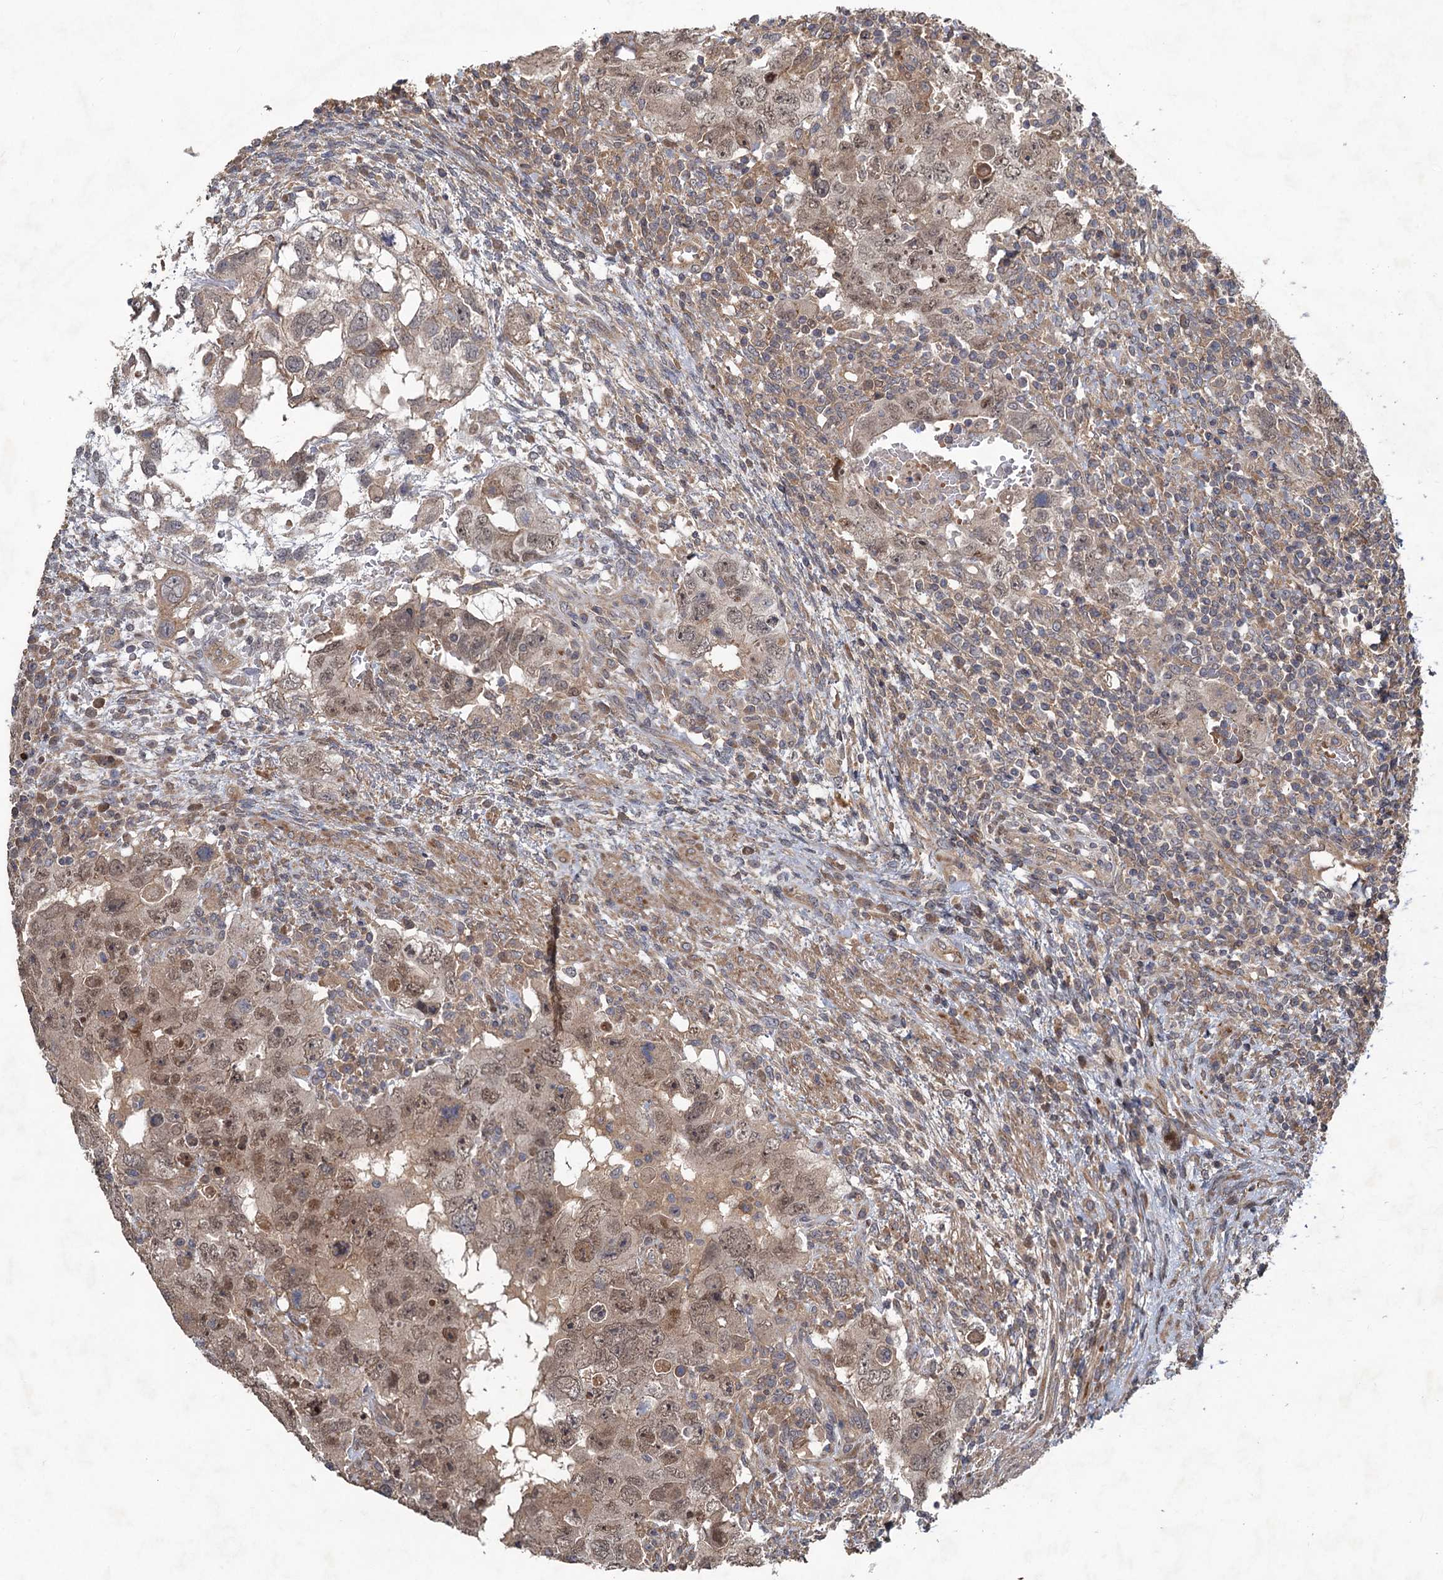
{"staining": {"intensity": "moderate", "quantity": ">75%", "location": "nuclear"}, "tissue": "testis cancer", "cell_type": "Tumor cells", "image_type": "cancer", "snomed": [{"axis": "morphology", "description": "Carcinoma, Embryonal, NOS"}, {"axis": "topography", "description": "Testis"}], "caption": "Immunohistochemical staining of human embryonal carcinoma (testis) displays moderate nuclear protein positivity in about >75% of tumor cells. The staining was performed using DAB to visualize the protein expression in brown, while the nuclei were stained in blue with hematoxylin (Magnification: 20x).", "gene": "NUDT22", "patient": {"sex": "male", "age": 26}}